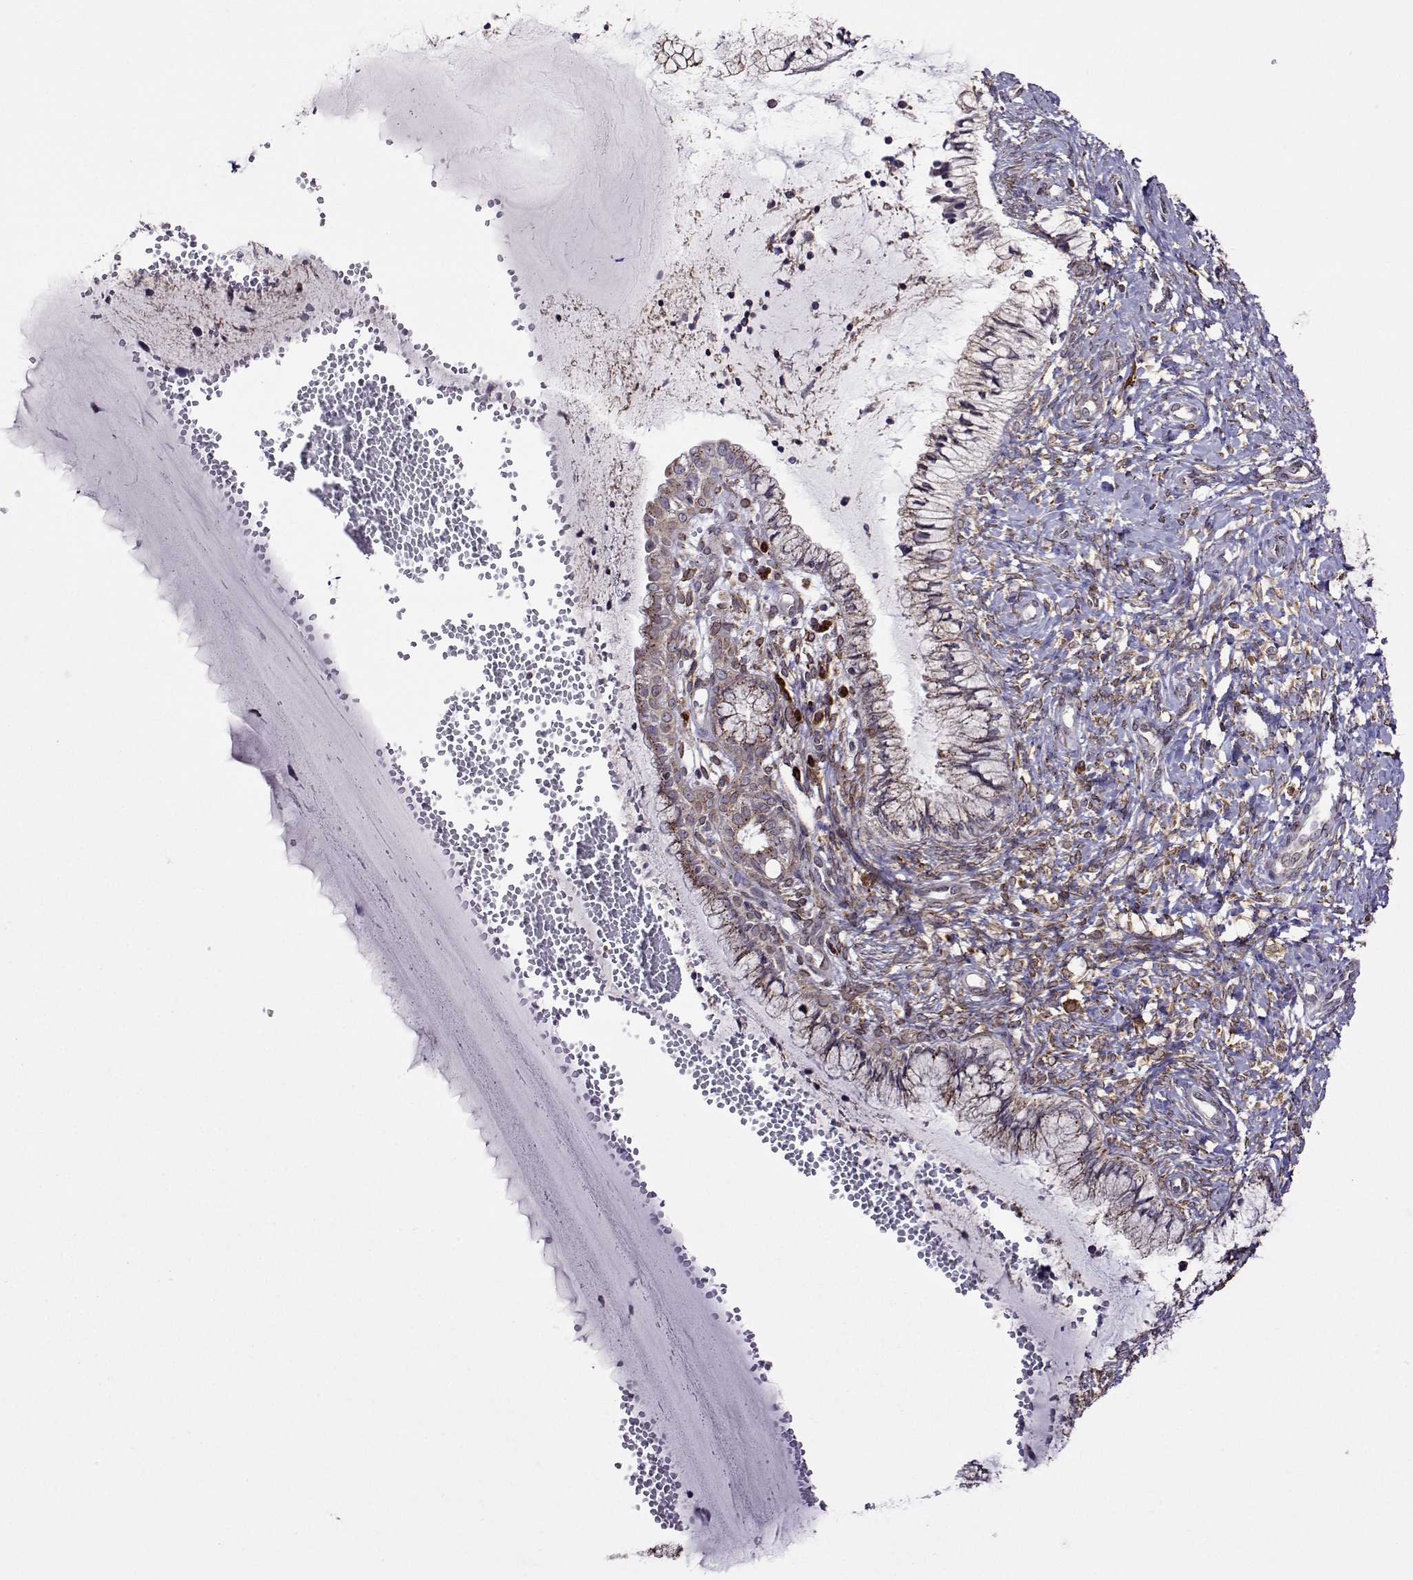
{"staining": {"intensity": "weak", "quantity": "<25%", "location": "cytoplasmic/membranous"}, "tissue": "cervix", "cell_type": "Glandular cells", "image_type": "normal", "snomed": [{"axis": "morphology", "description": "Normal tissue, NOS"}, {"axis": "topography", "description": "Cervix"}], "caption": "Immunohistochemistry micrograph of normal cervix: human cervix stained with DAB (3,3'-diaminobenzidine) shows no significant protein staining in glandular cells. Nuclei are stained in blue.", "gene": "PGRMC2", "patient": {"sex": "female", "age": 37}}